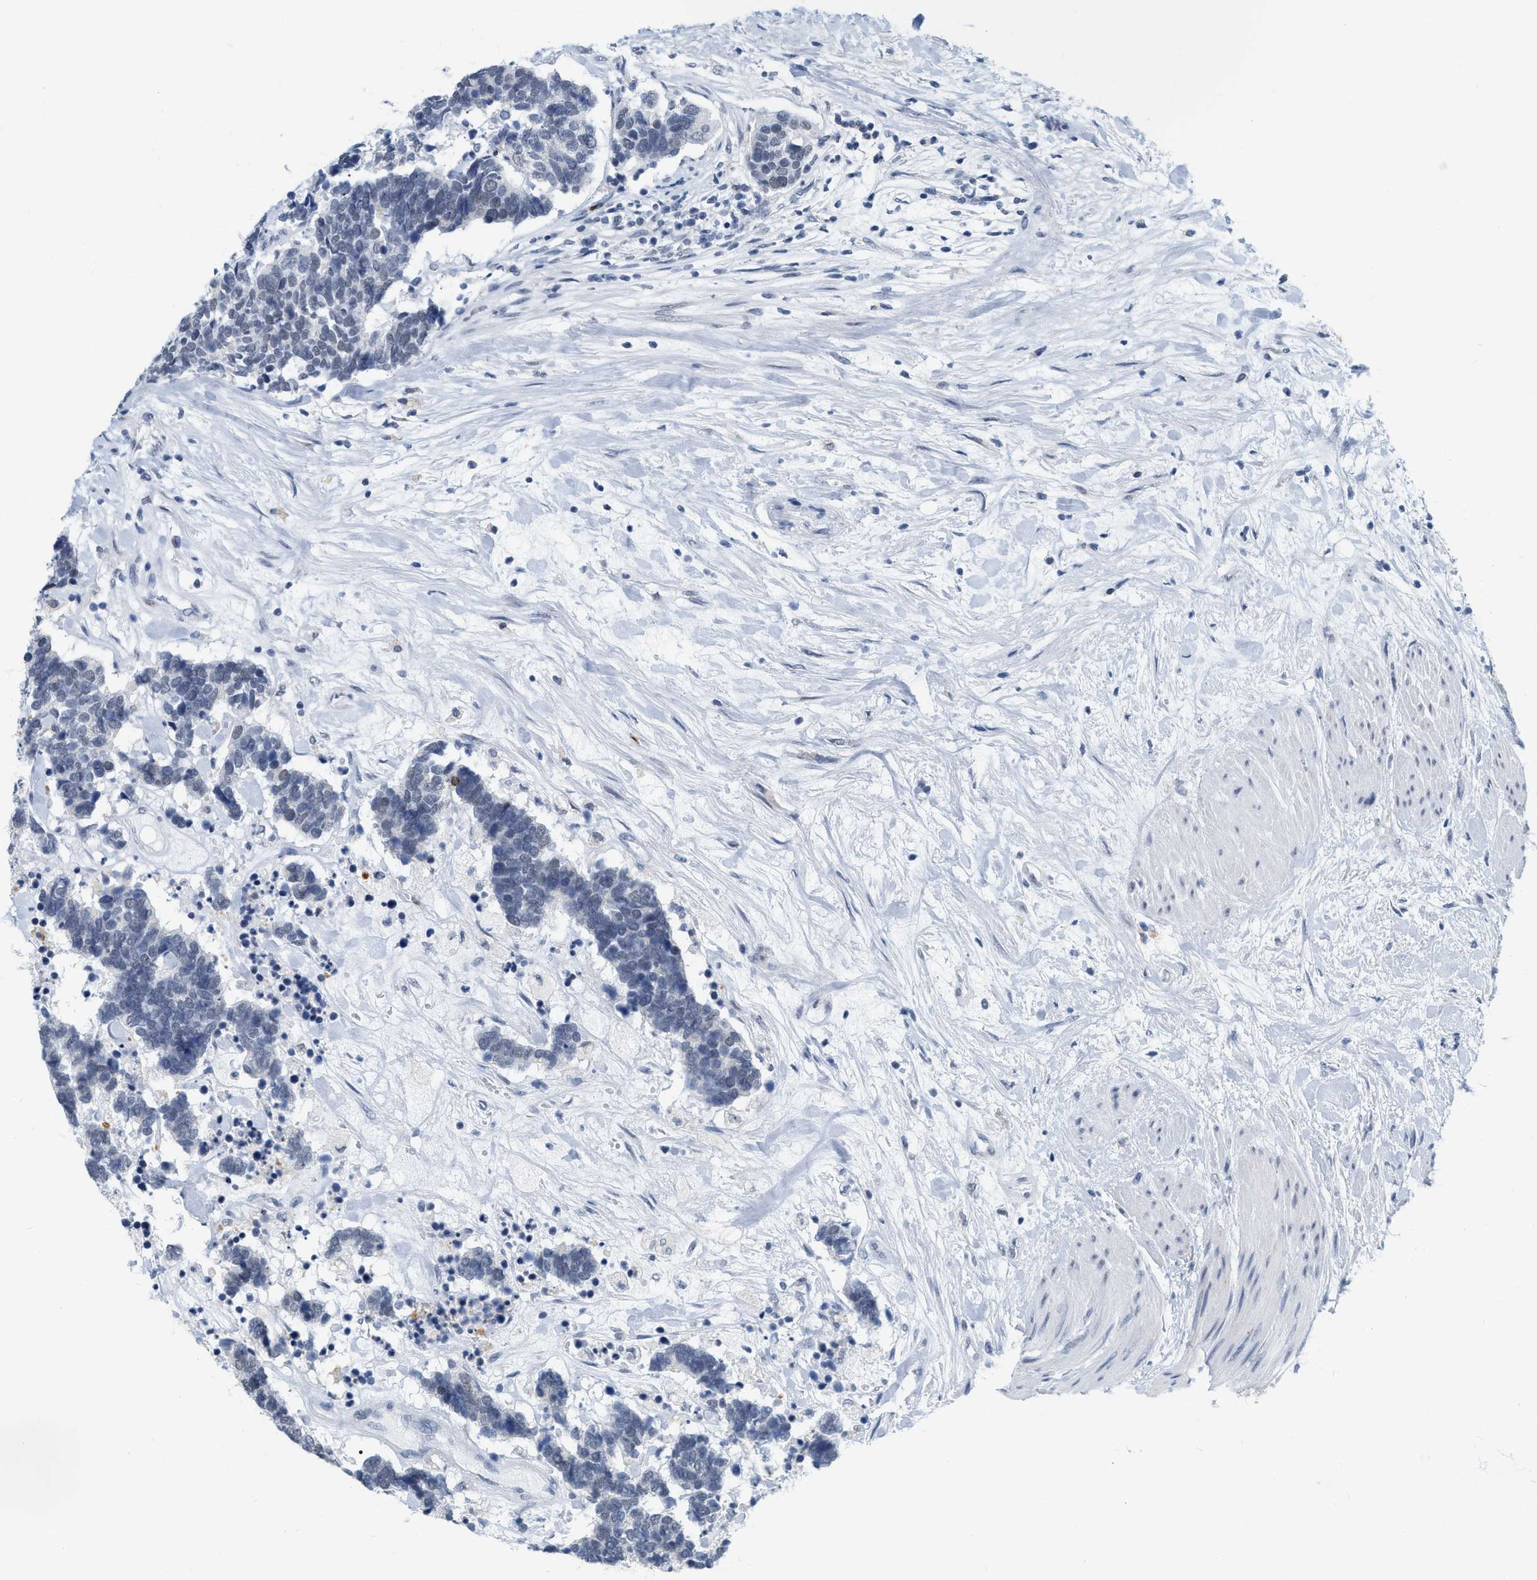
{"staining": {"intensity": "negative", "quantity": "none", "location": "none"}, "tissue": "carcinoid", "cell_type": "Tumor cells", "image_type": "cancer", "snomed": [{"axis": "morphology", "description": "Carcinoma, NOS"}, {"axis": "morphology", "description": "Carcinoid, malignant, NOS"}, {"axis": "topography", "description": "Urinary bladder"}], "caption": "Immunohistochemistry of human carcinoma displays no staining in tumor cells. Brightfield microscopy of immunohistochemistry stained with DAB (3,3'-diaminobenzidine) (brown) and hematoxylin (blue), captured at high magnification.", "gene": "XIRP1", "patient": {"sex": "male", "age": 57}}